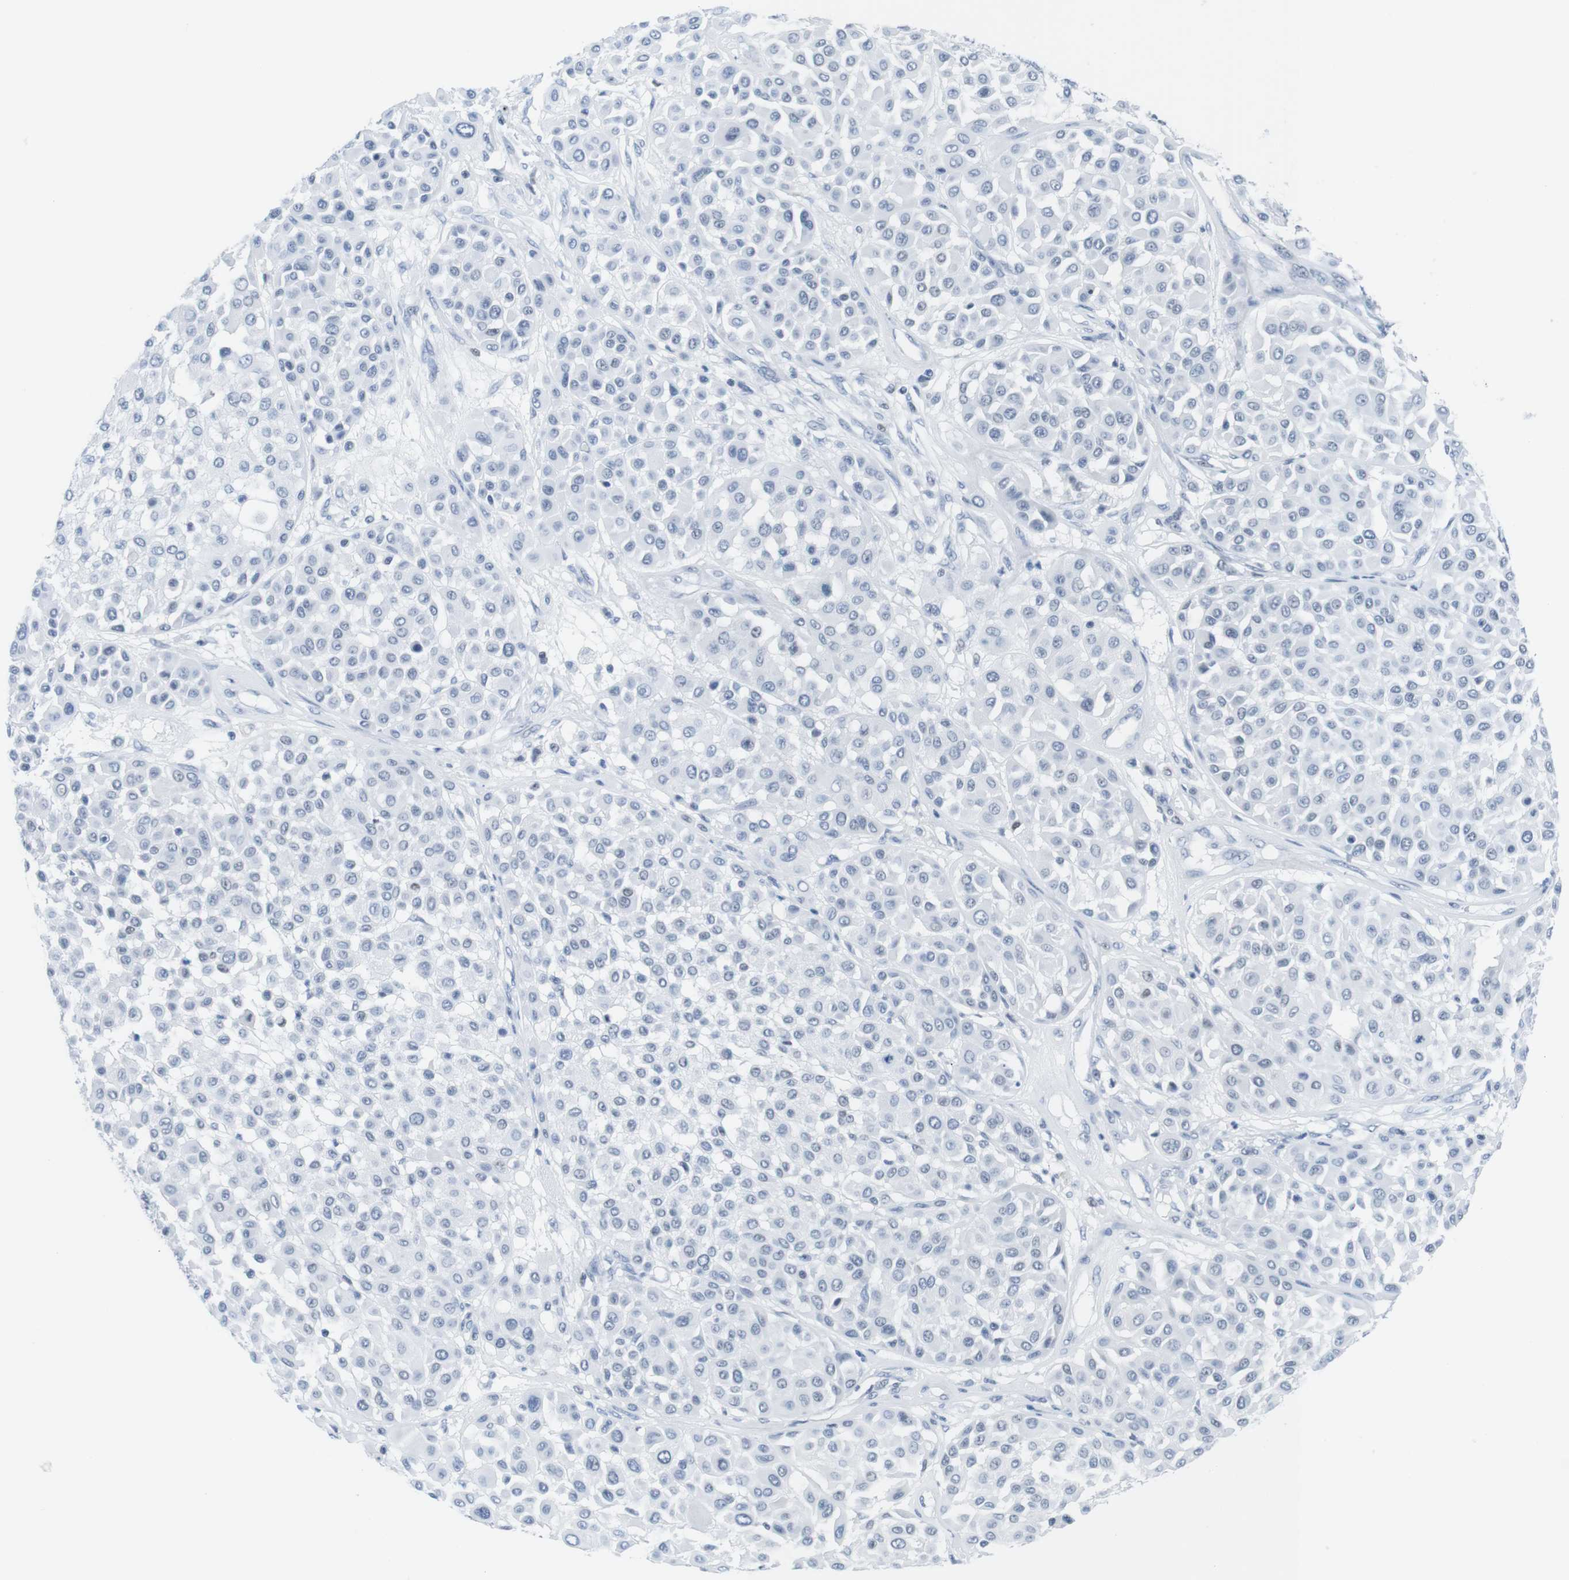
{"staining": {"intensity": "negative", "quantity": "none", "location": "none"}, "tissue": "melanoma", "cell_type": "Tumor cells", "image_type": "cancer", "snomed": [{"axis": "morphology", "description": "Malignant melanoma, Metastatic site"}, {"axis": "topography", "description": "Soft tissue"}], "caption": "Tumor cells show no significant protein positivity in malignant melanoma (metastatic site).", "gene": "NIFK", "patient": {"sex": "male", "age": 41}}